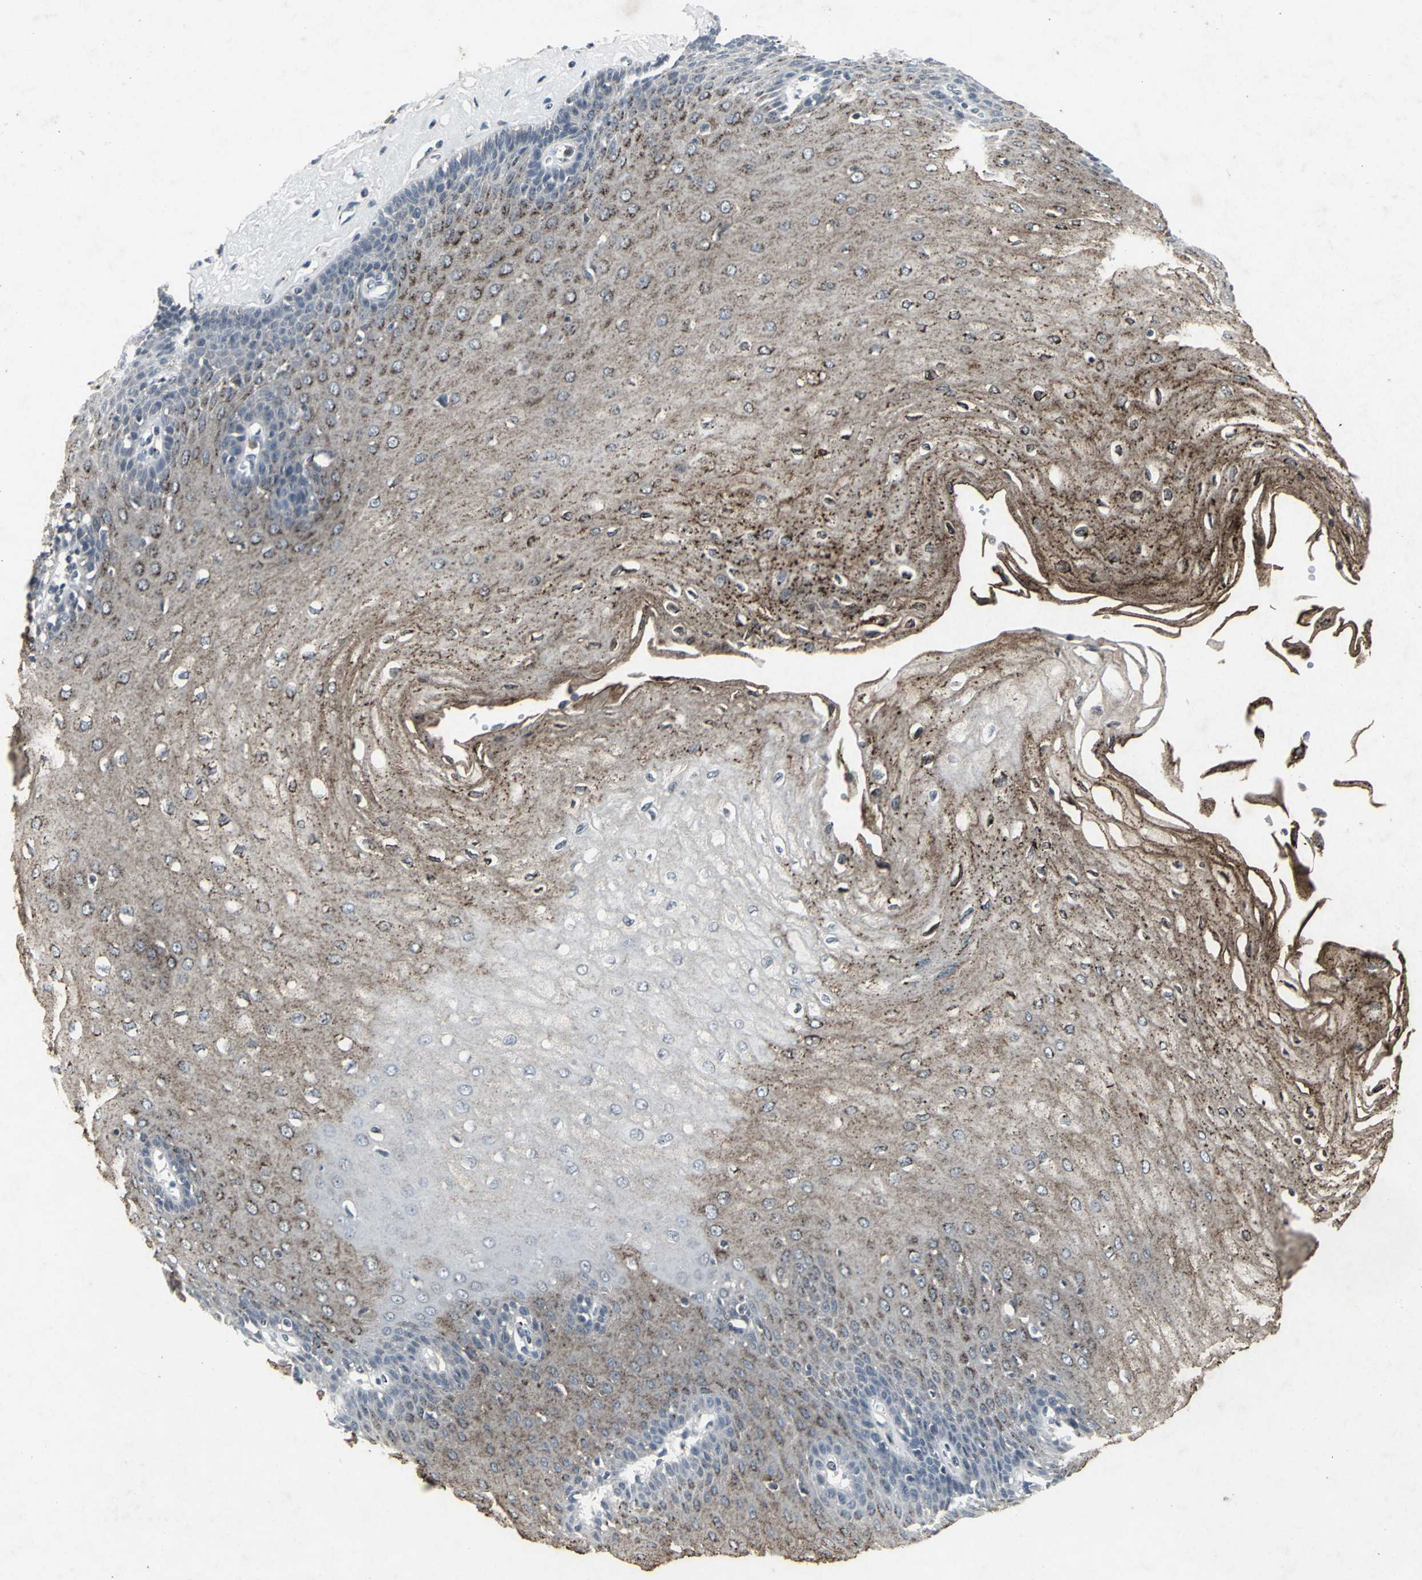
{"staining": {"intensity": "moderate", "quantity": ">75%", "location": "cytoplasmic/membranous"}, "tissue": "esophagus", "cell_type": "Squamous epithelial cells", "image_type": "normal", "snomed": [{"axis": "morphology", "description": "Normal tissue, NOS"}, {"axis": "morphology", "description": "Squamous cell carcinoma, NOS"}, {"axis": "topography", "description": "Esophagus"}], "caption": "About >75% of squamous epithelial cells in unremarkable human esophagus reveal moderate cytoplasmic/membranous protein positivity as visualized by brown immunohistochemical staining.", "gene": "BMP4", "patient": {"sex": "male", "age": 65}}